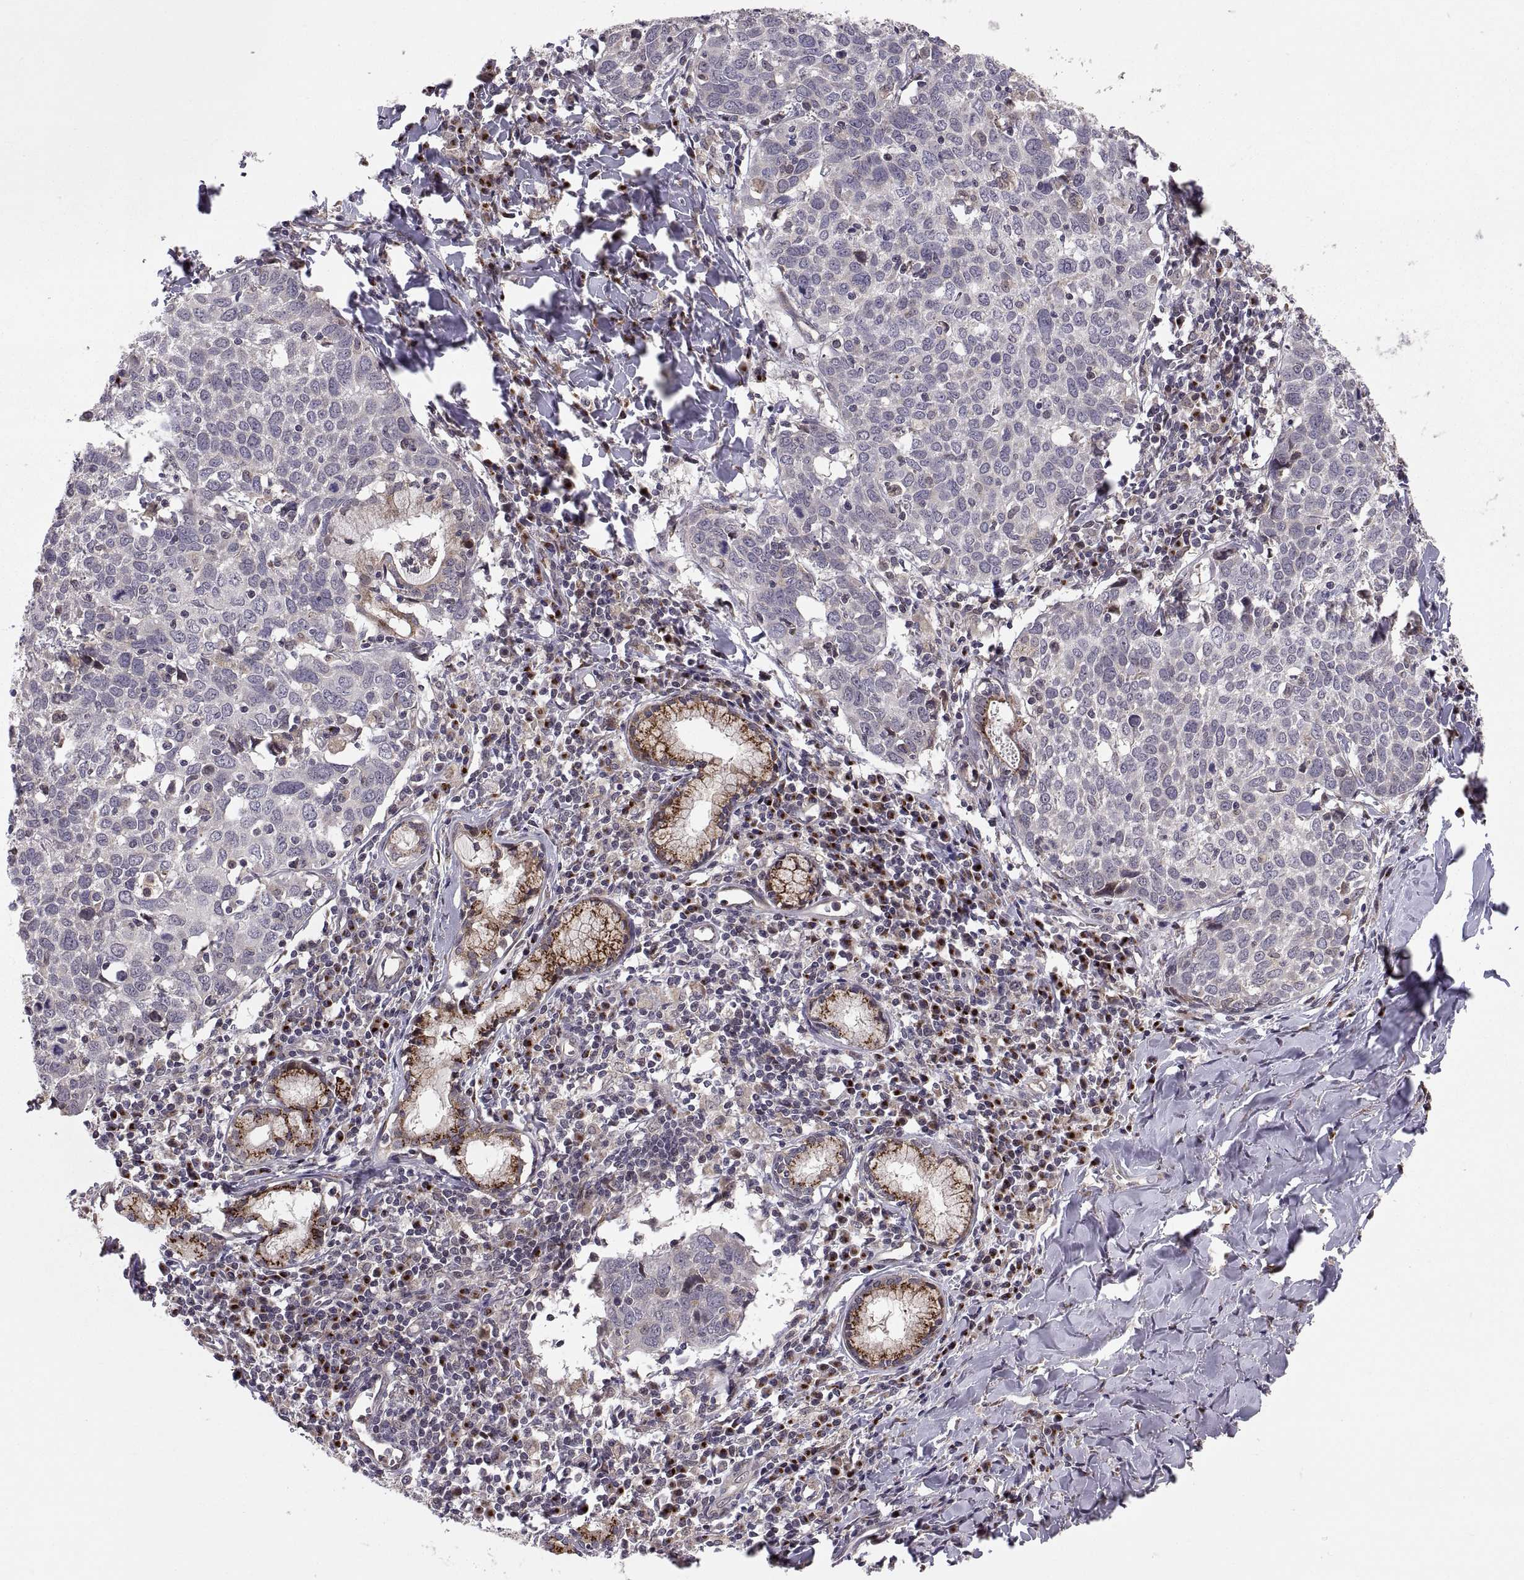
{"staining": {"intensity": "negative", "quantity": "none", "location": "none"}, "tissue": "lung cancer", "cell_type": "Tumor cells", "image_type": "cancer", "snomed": [{"axis": "morphology", "description": "Squamous cell carcinoma, NOS"}, {"axis": "topography", "description": "Lung"}], "caption": "Immunohistochemistry (IHC) photomicrograph of neoplastic tissue: squamous cell carcinoma (lung) stained with DAB reveals no significant protein staining in tumor cells.", "gene": "TESC", "patient": {"sex": "male", "age": 57}}